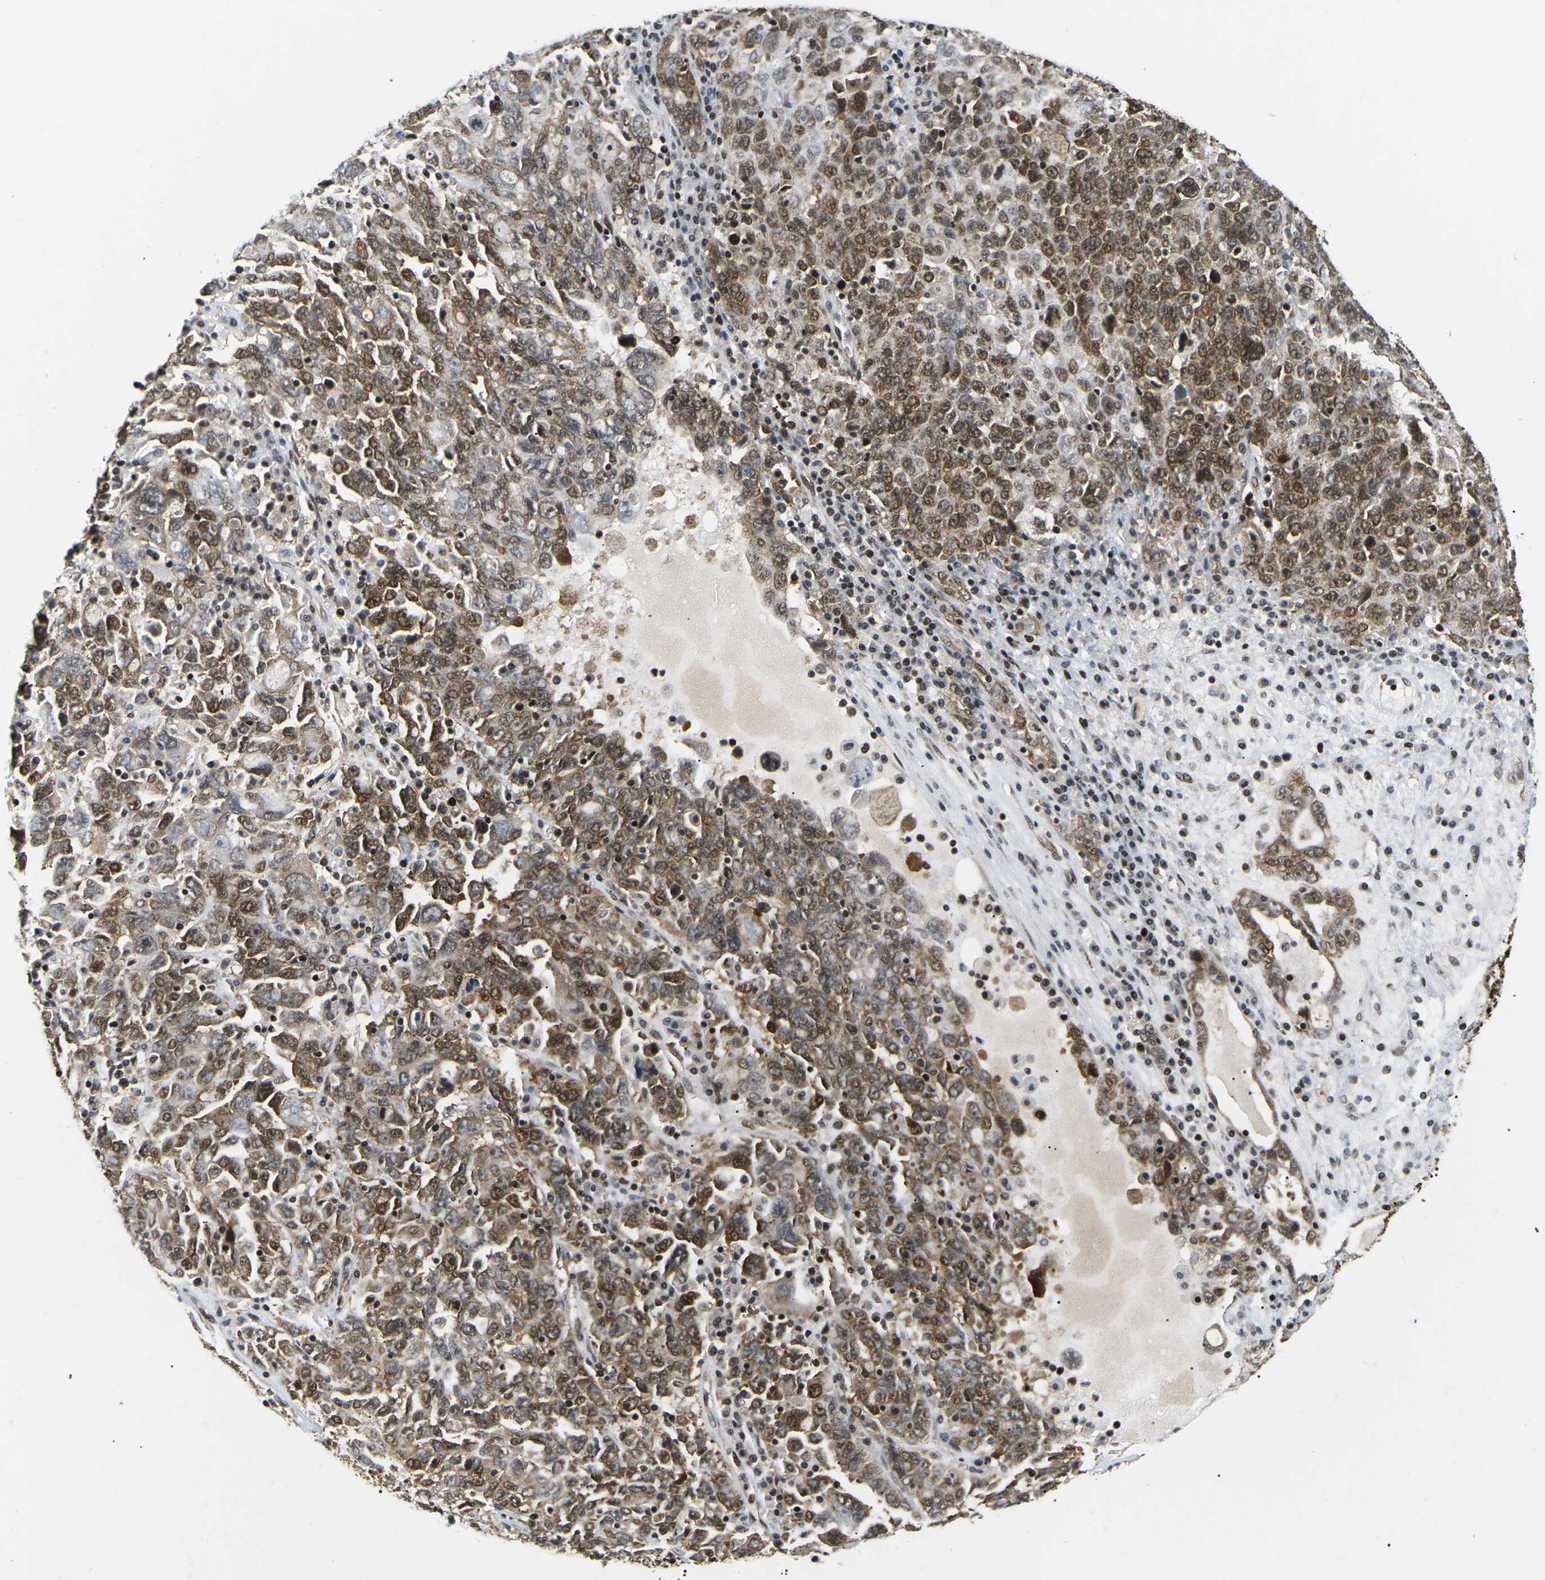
{"staining": {"intensity": "moderate", "quantity": ">75%", "location": "cytoplasmic/membranous,nuclear"}, "tissue": "ovarian cancer", "cell_type": "Tumor cells", "image_type": "cancer", "snomed": [{"axis": "morphology", "description": "Carcinoma, endometroid"}, {"axis": "topography", "description": "Ovary"}], "caption": "Immunohistochemistry (IHC) histopathology image of neoplastic tissue: ovarian cancer stained using IHC displays medium levels of moderate protein expression localized specifically in the cytoplasmic/membranous and nuclear of tumor cells, appearing as a cytoplasmic/membranous and nuclear brown color.", "gene": "CELF1", "patient": {"sex": "female", "age": 62}}